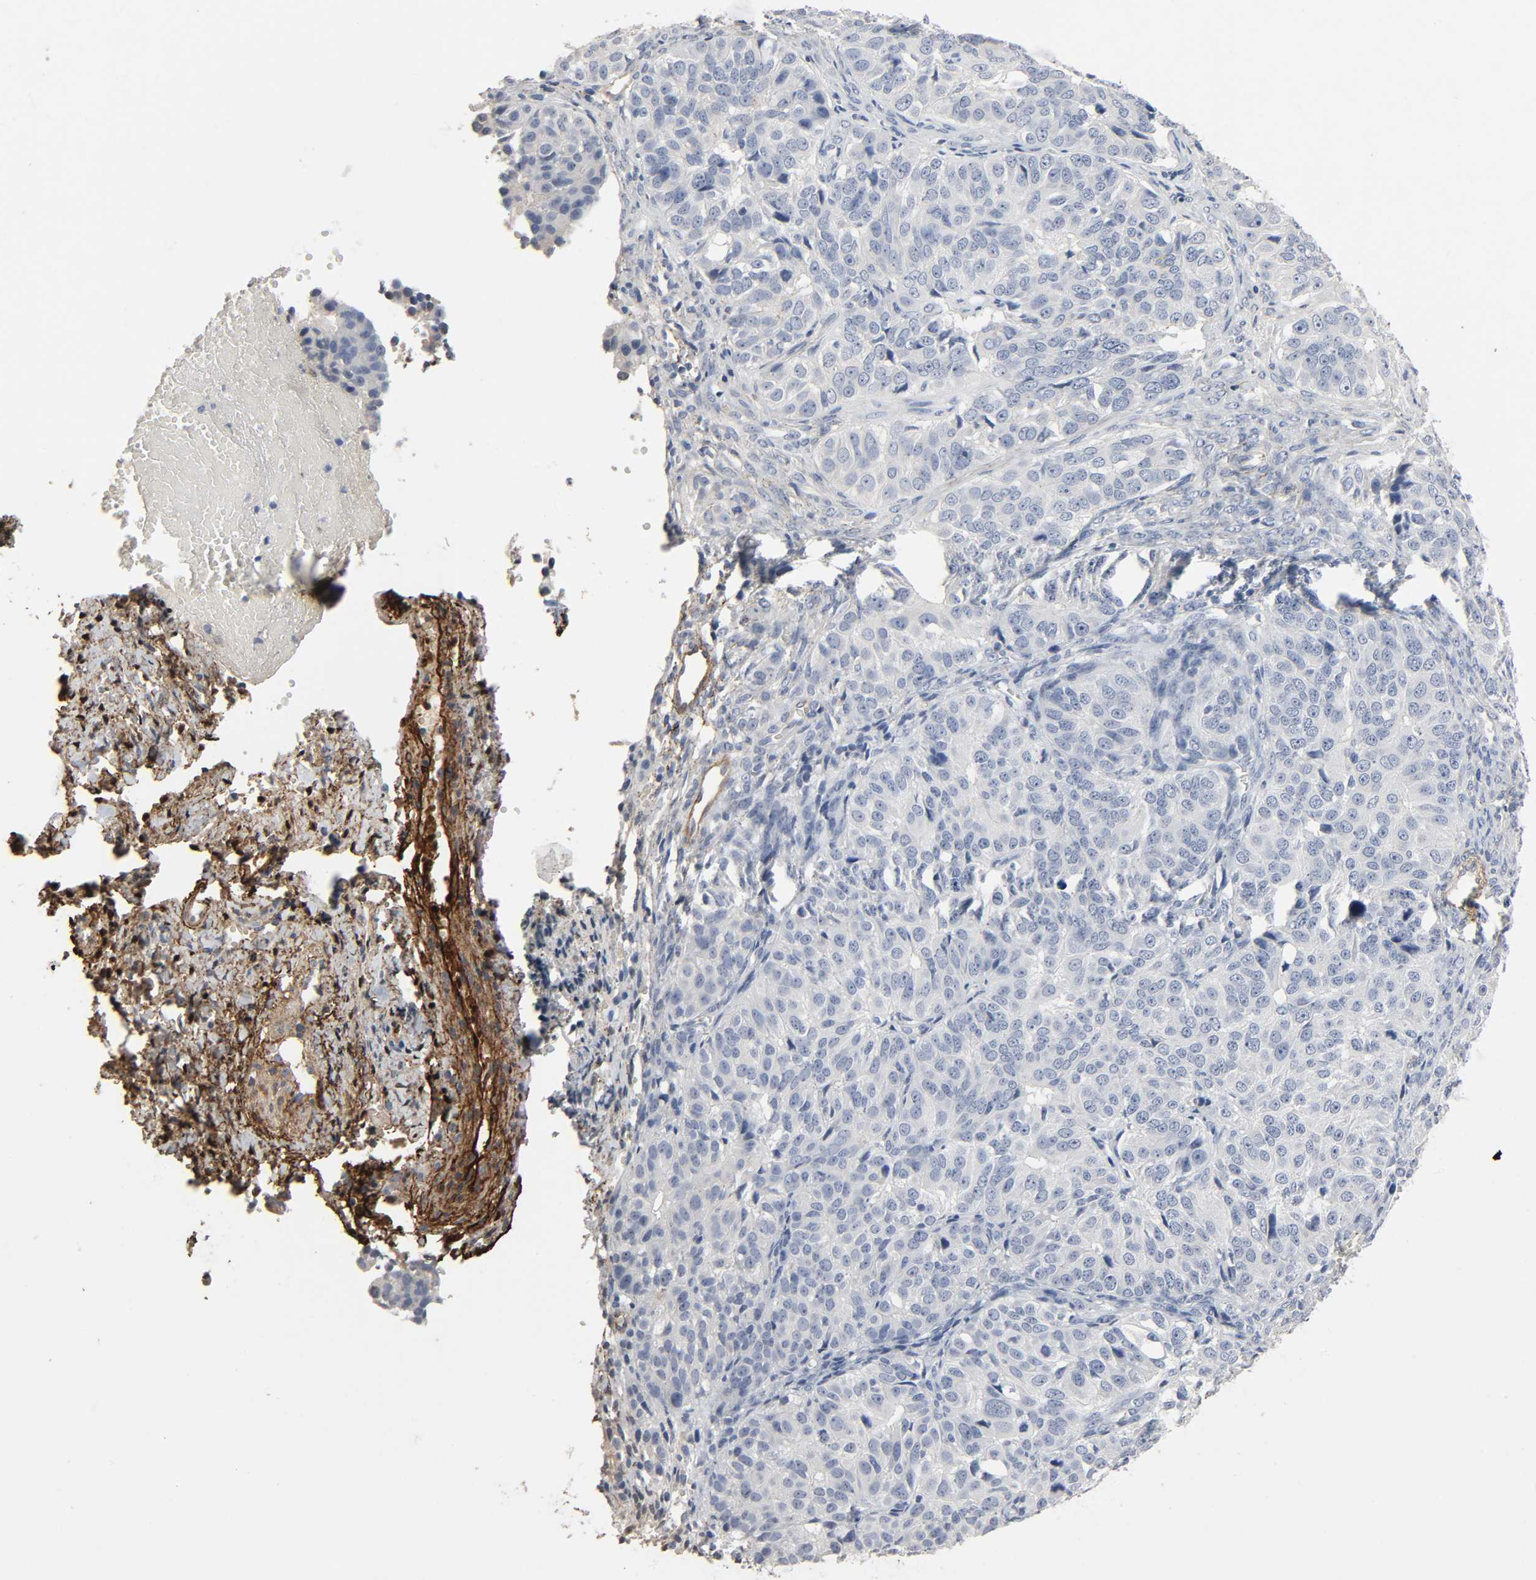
{"staining": {"intensity": "negative", "quantity": "none", "location": "none"}, "tissue": "ovarian cancer", "cell_type": "Tumor cells", "image_type": "cancer", "snomed": [{"axis": "morphology", "description": "Carcinoma, endometroid"}, {"axis": "topography", "description": "Ovary"}], "caption": "Tumor cells are negative for brown protein staining in ovarian cancer.", "gene": "FBLN5", "patient": {"sex": "female", "age": 51}}